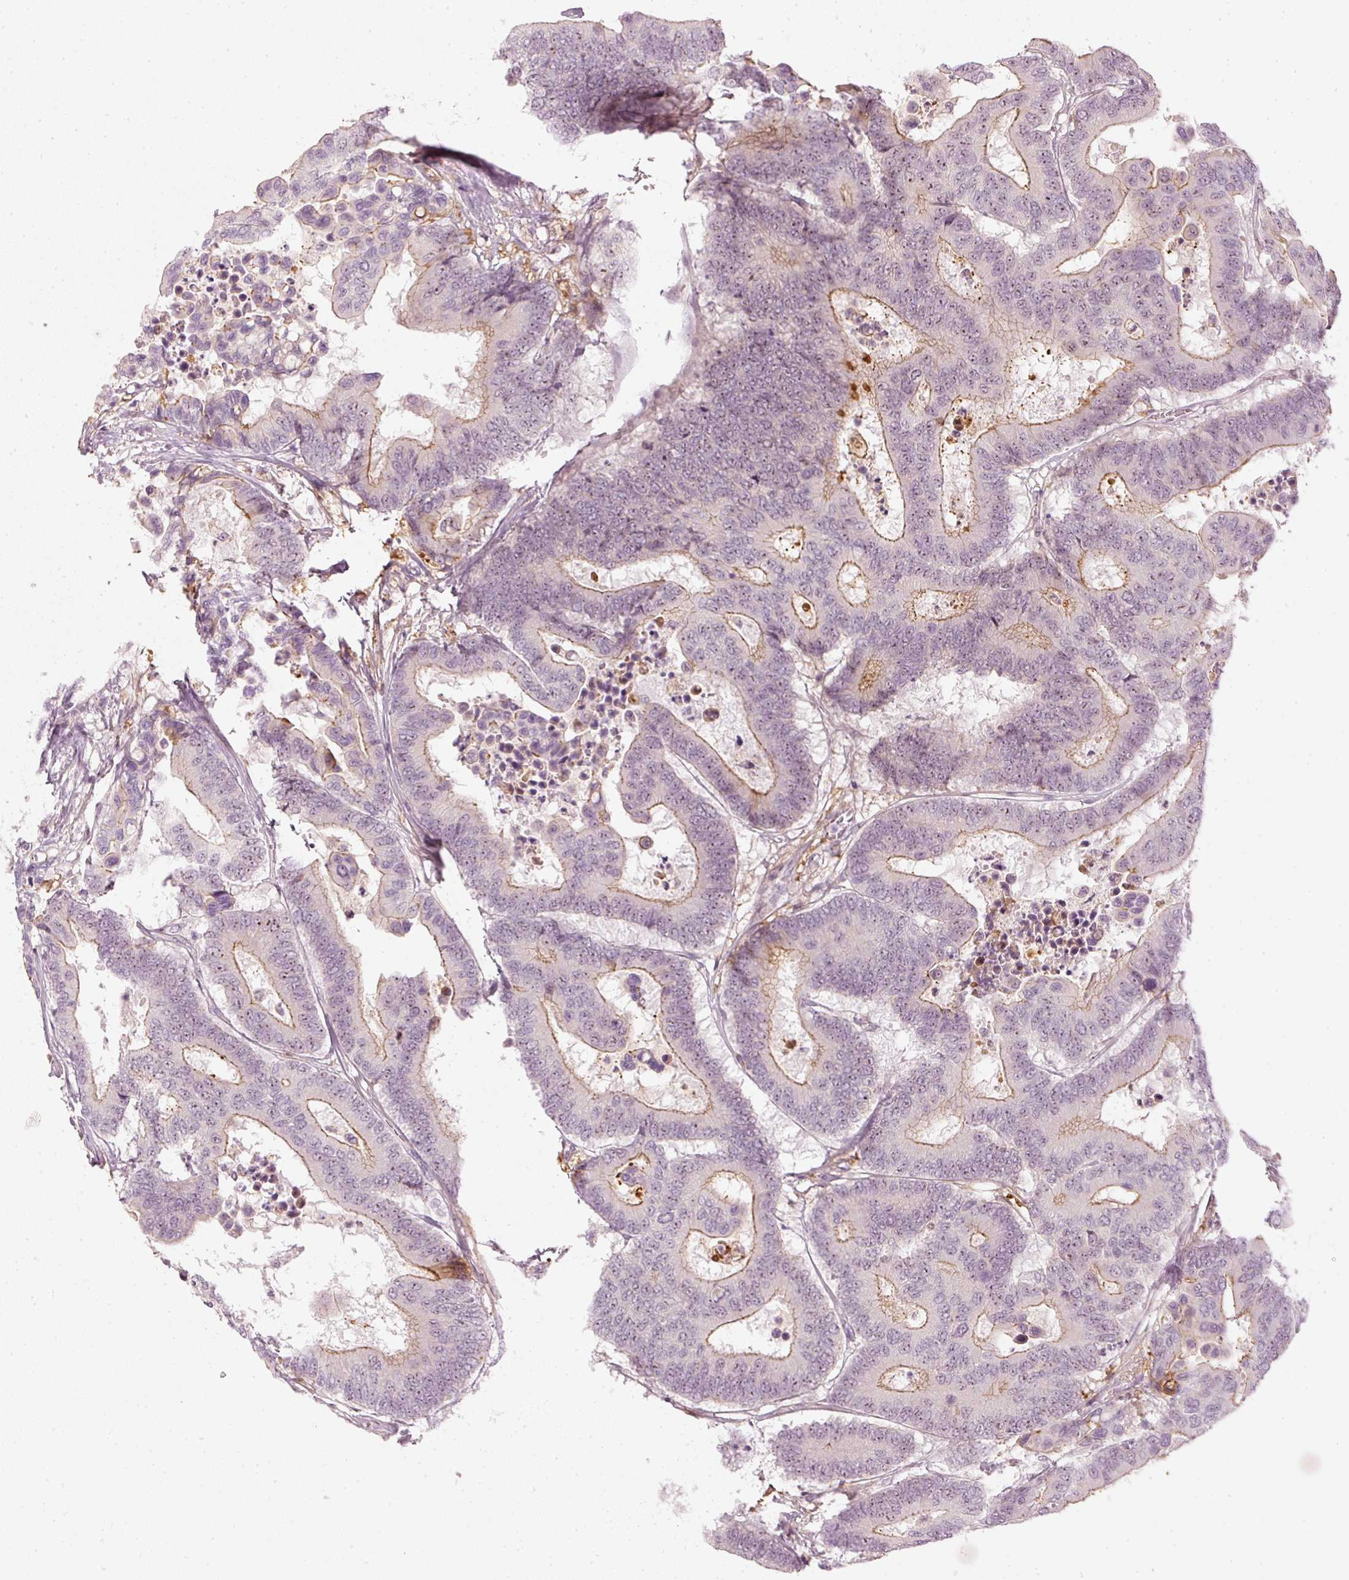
{"staining": {"intensity": "moderate", "quantity": "25%-75%", "location": "cytoplasmic/membranous,nuclear"}, "tissue": "colorectal cancer", "cell_type": "Tumor cells", "image_type": "cancer", "snomed": [{"axis": "morphology", "description": "Normal tissue, NOS"}, {"axis": "morphology", "description": "Adenocarcinoma, NOS"}, {"axis": "topography", "description": "Colon"}], "caption": "Moderate cytoplasmic/membranous and nuclear staining for a protein is present in approximately 25%-75% of tumor cells of colorectal cancer using immunohistochemistry.", "gene": "VCAM1", "patient": {"sex": "male", "age": 82}}